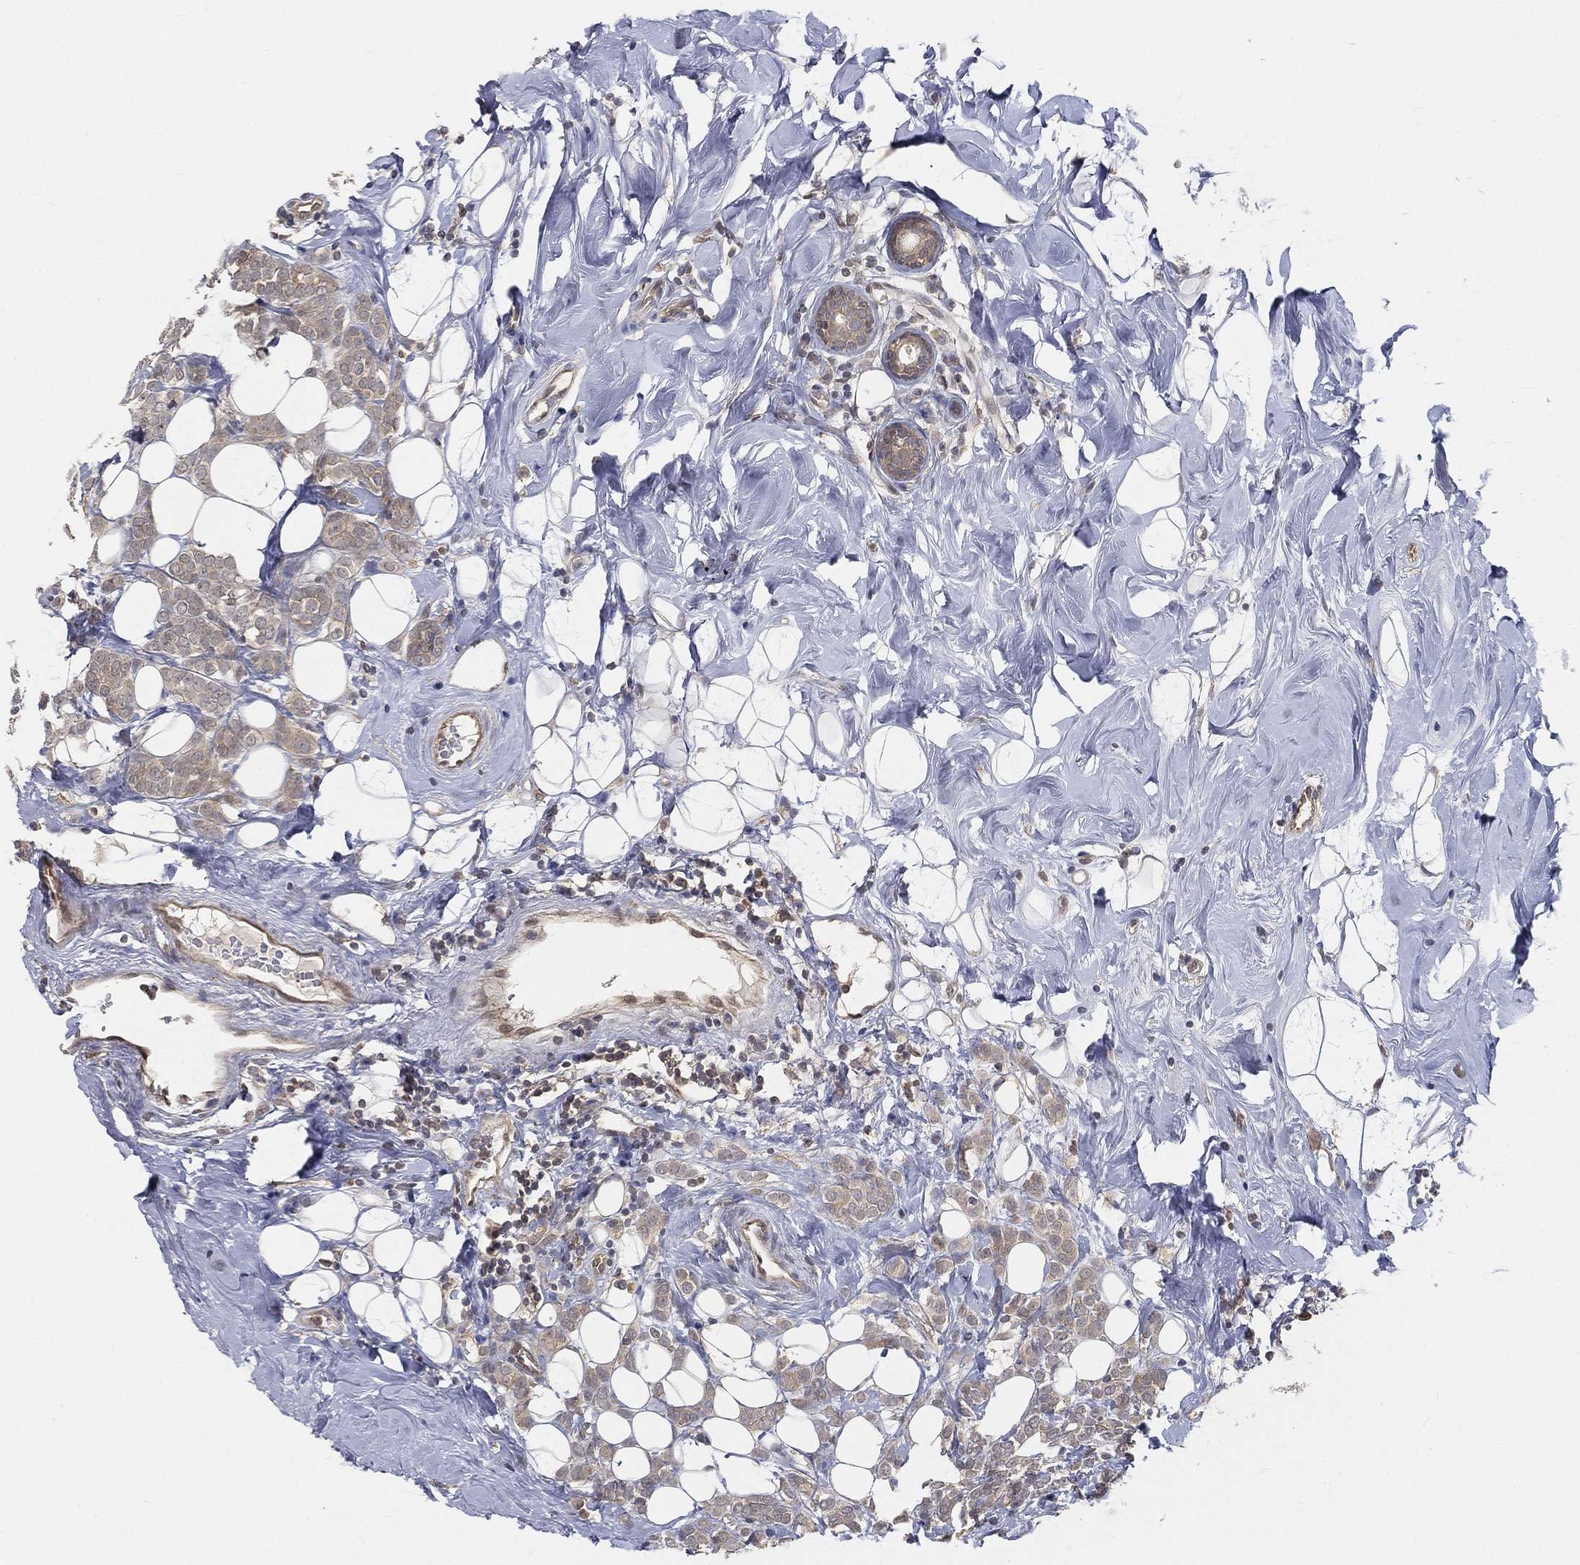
{"staining": {"intensity": "negative", "quantity": "none", "location": "none"}, "tissue": "breast cancer", "cell_type": "Tumor cells", "image_type": "cancer", "snomed": [{"axis": "morphology", "description": "Lobular carcinoma"}, {"axis": "topography", "description": "Breast"}], "caption": "This is an IHC image of human breast cancer. There is no positivity in tumor cells.", "gene": "MAPK1", "patient": {"sex": "female", "age": 49}}